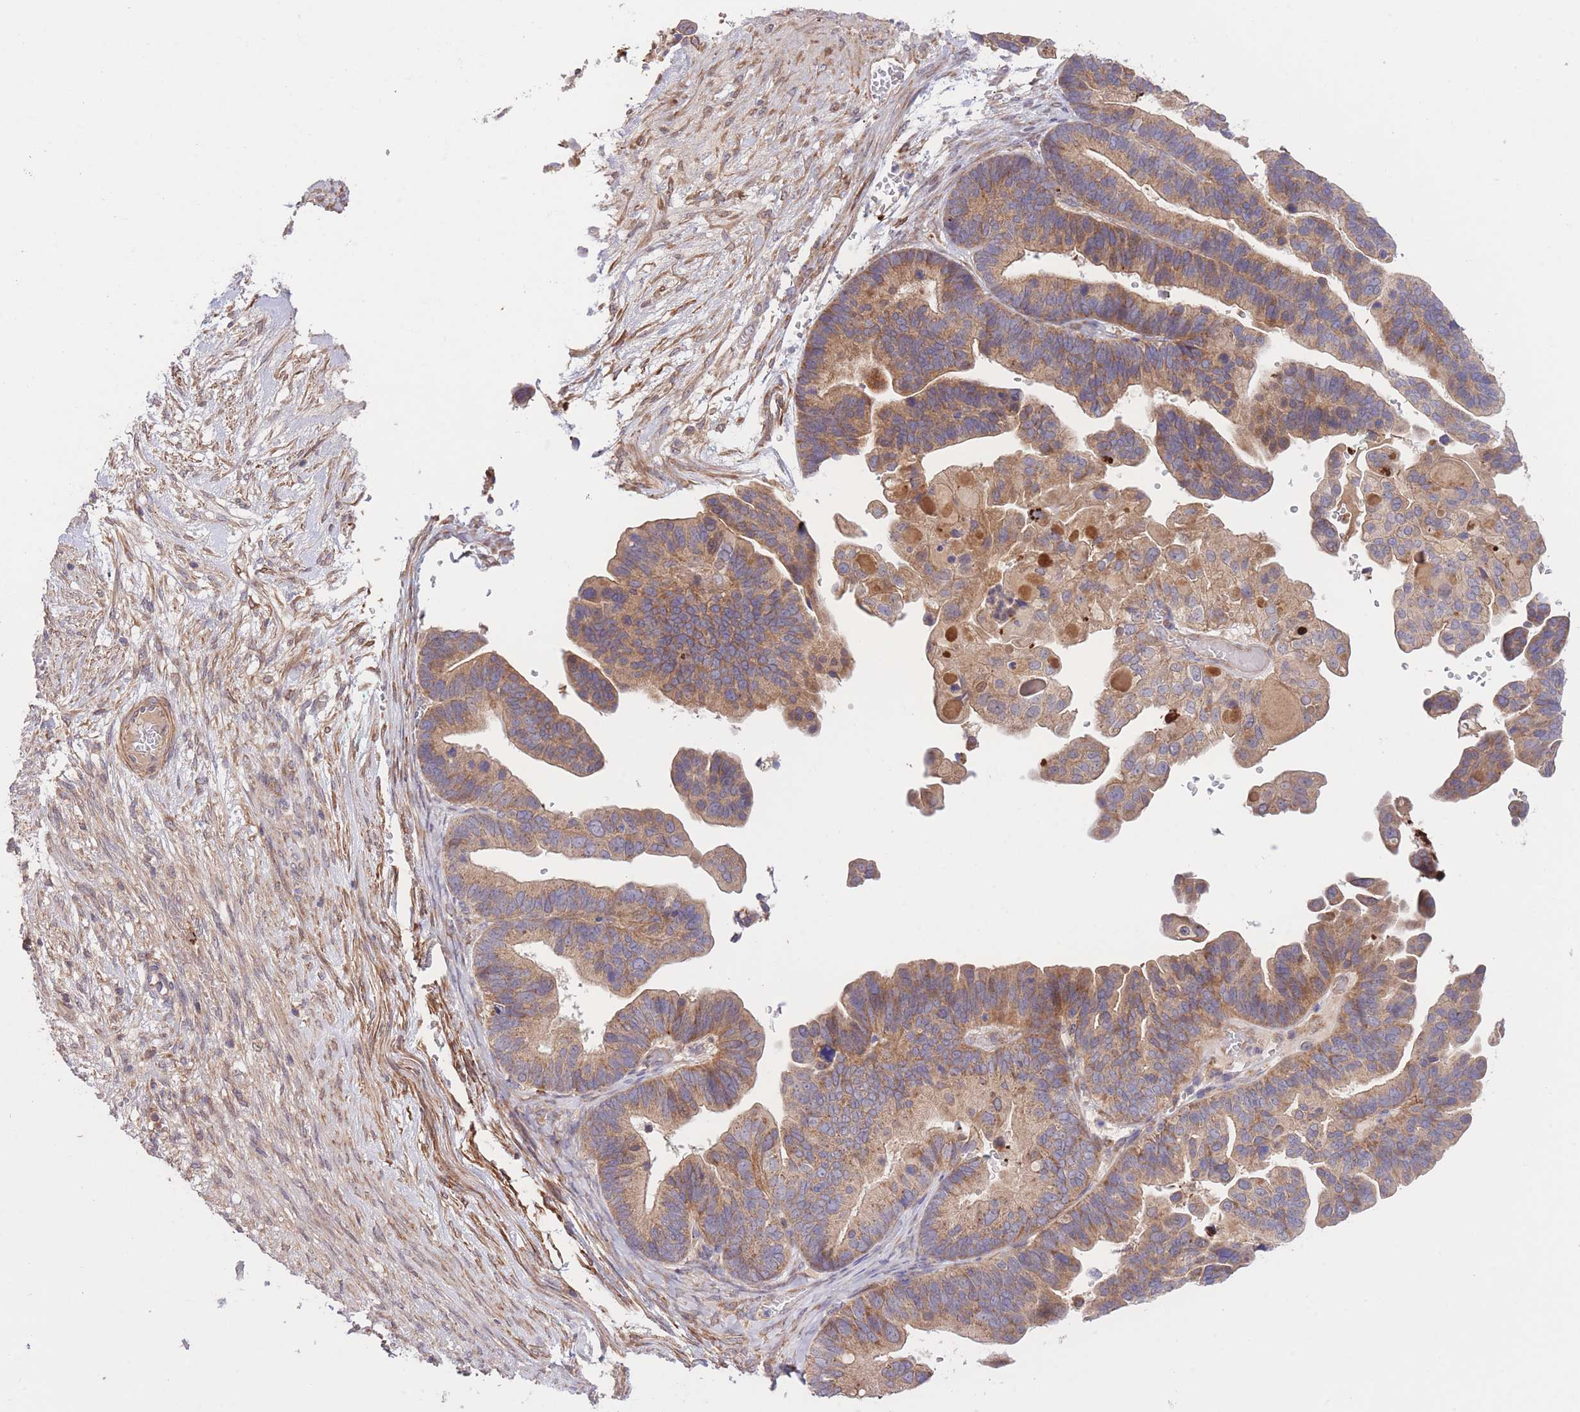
{"staining": {"intensity": "moderate", "quantity": "25%-75%", "location": "cytoplasmic/membranous"}, "tissue": "ovarian cancer", "cell_type": "Tumor cells", "image_type": "cancer", "snomed": [{"axis": "morphology", "description": "Cystadenocarcinoma, serous, NOS"}, {"axis": "topography", "description": "Ovary"}], "caption": "Moderate cytoplasmic/membranous protein staining is present in approximately 25%-75% of tumor cells in ovarian cancer (serous cystadenocarcinoma).", "gene": "ATP13A2", "patient": {"sex": "female", "age": 56}}